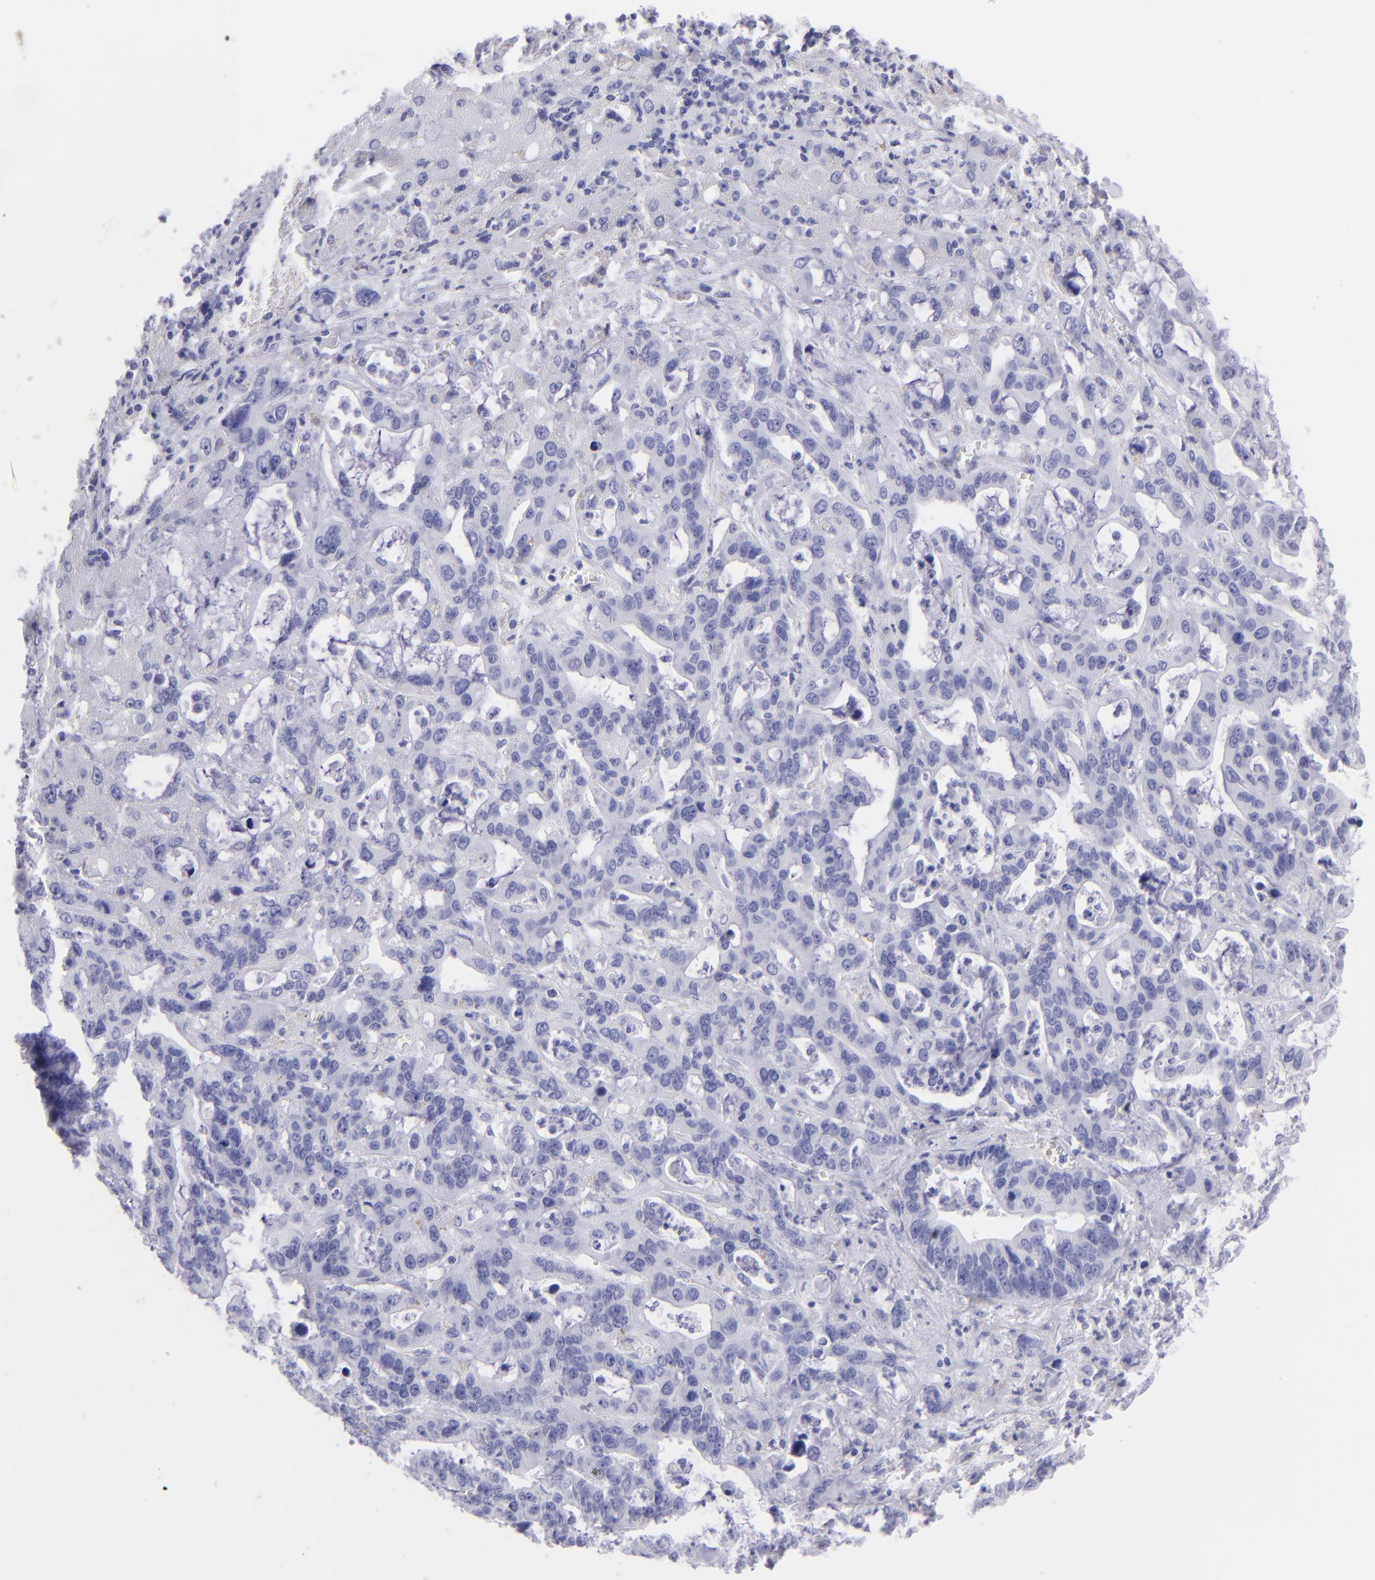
{"staining": {"intensity": "negative", "quantity": "none", "location": "none"}, "tissue": "liver cancer", "cell_type": "Tumor cells", "image_type": "cancer", "snomed": [{"axis": "morphology", "description": "Cholangiocarcinoma"}, {"axis": "topography", "description": "Liver"}], "caption": "This micrograph is of cholangiocarcinoma (liver) stained with immunohistochemistry to label a protein in brown with the nuclei are counter-stained blue. There is no staining in tumor cells. (DAB IHC with hematoxylin counter stain).", "gene": "SLC1A3", "patient": {"sex": "female", "age": 65}}